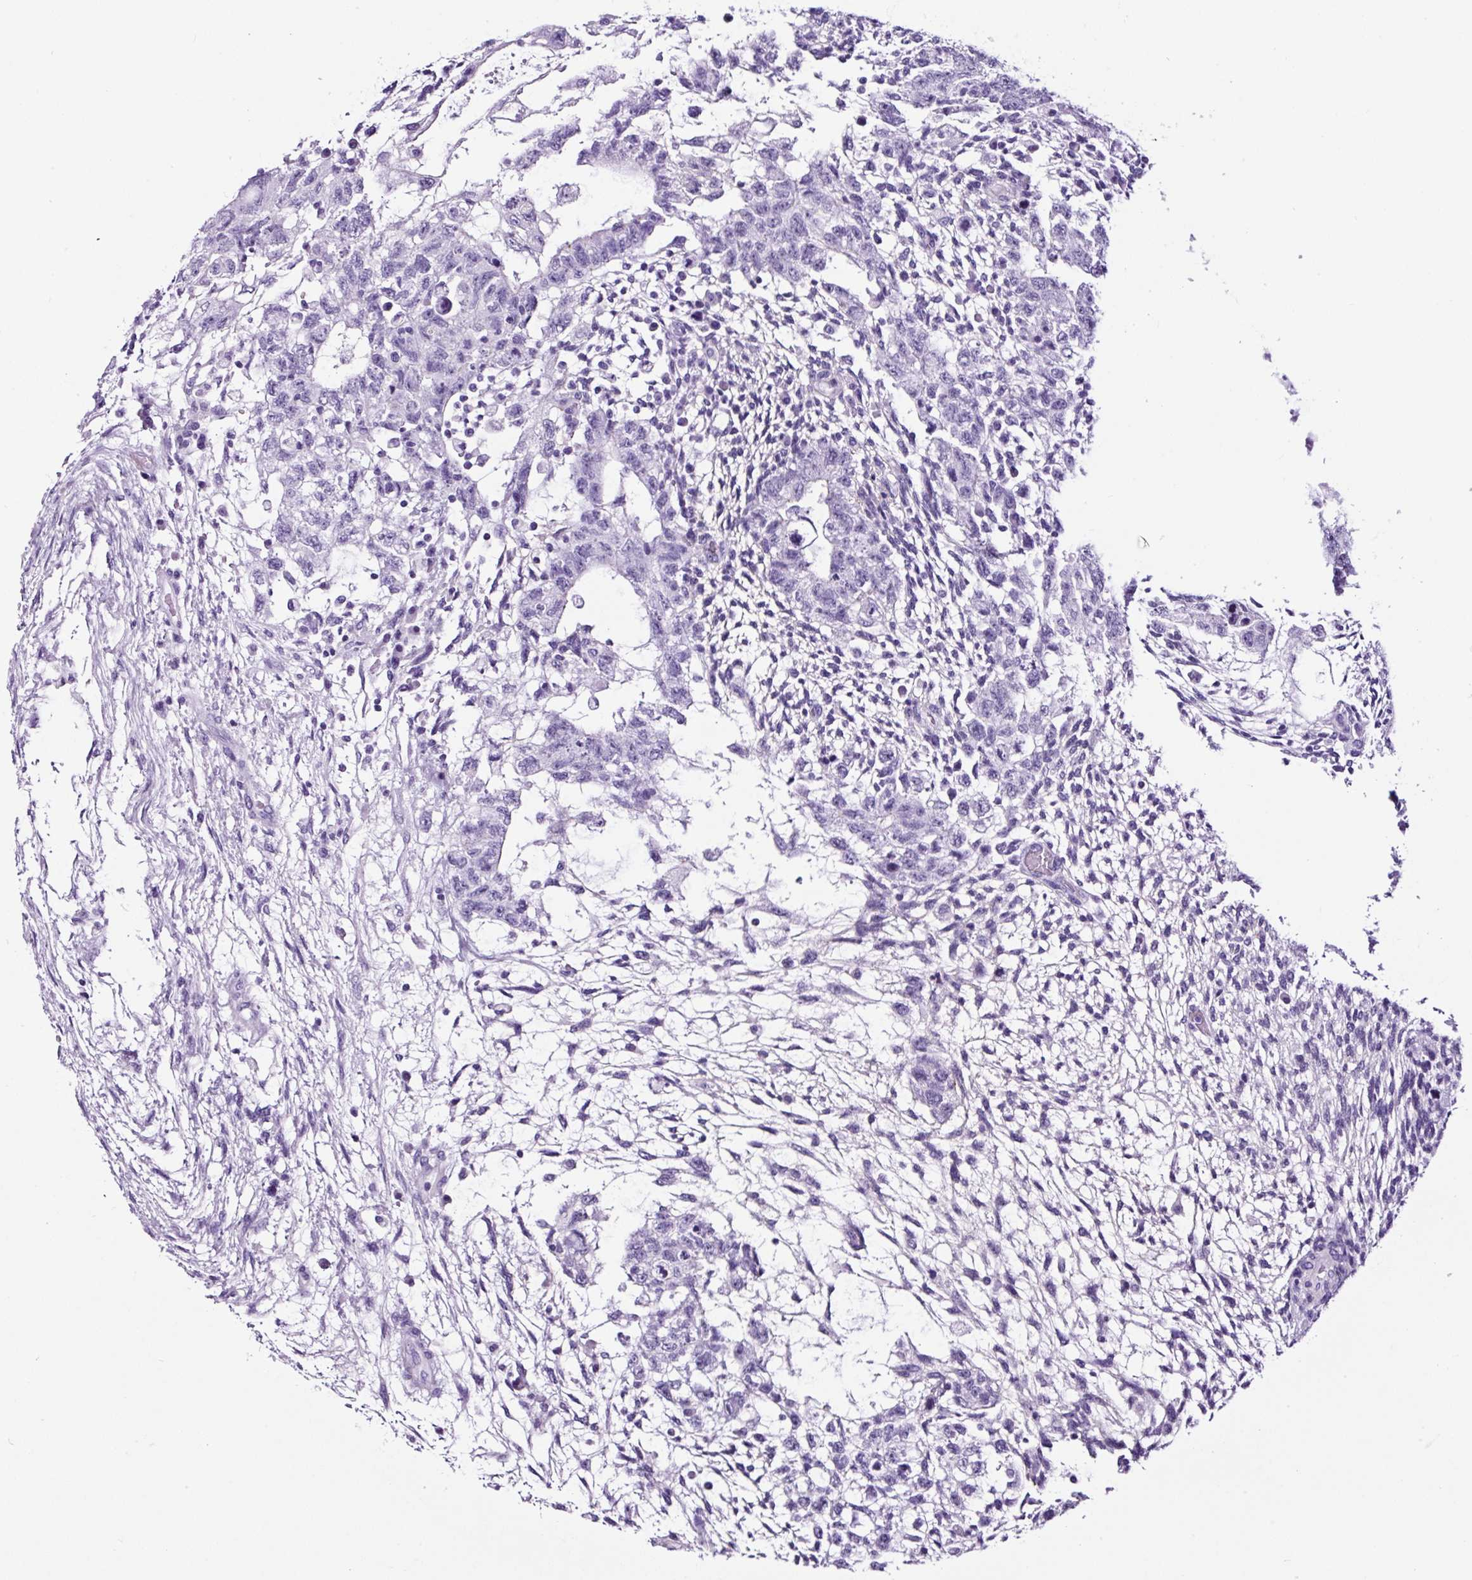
{"staining": {"intensity": "negative", "quantity": "none", "location": "none"}, "tissue": "testis cancer", "cell_type": "Tumor cells", "image_type": "cancer", "snomed": [{"axis": "morphology", "description": "Normal tissue, NOS"}, {"axis": "morphology", "description": "Carcinoma, Embryonal, NOS"}, {"axis": "topography", "description": "Testis"}], "caption": "High power microscopy histopathology image of an immunohistochemistry (IHC) micrograph of testis cancer, revealing no significant positivity in tumor cells.", "gene": "TAFA3", "patient": {"sex": "male", "age": 36}}